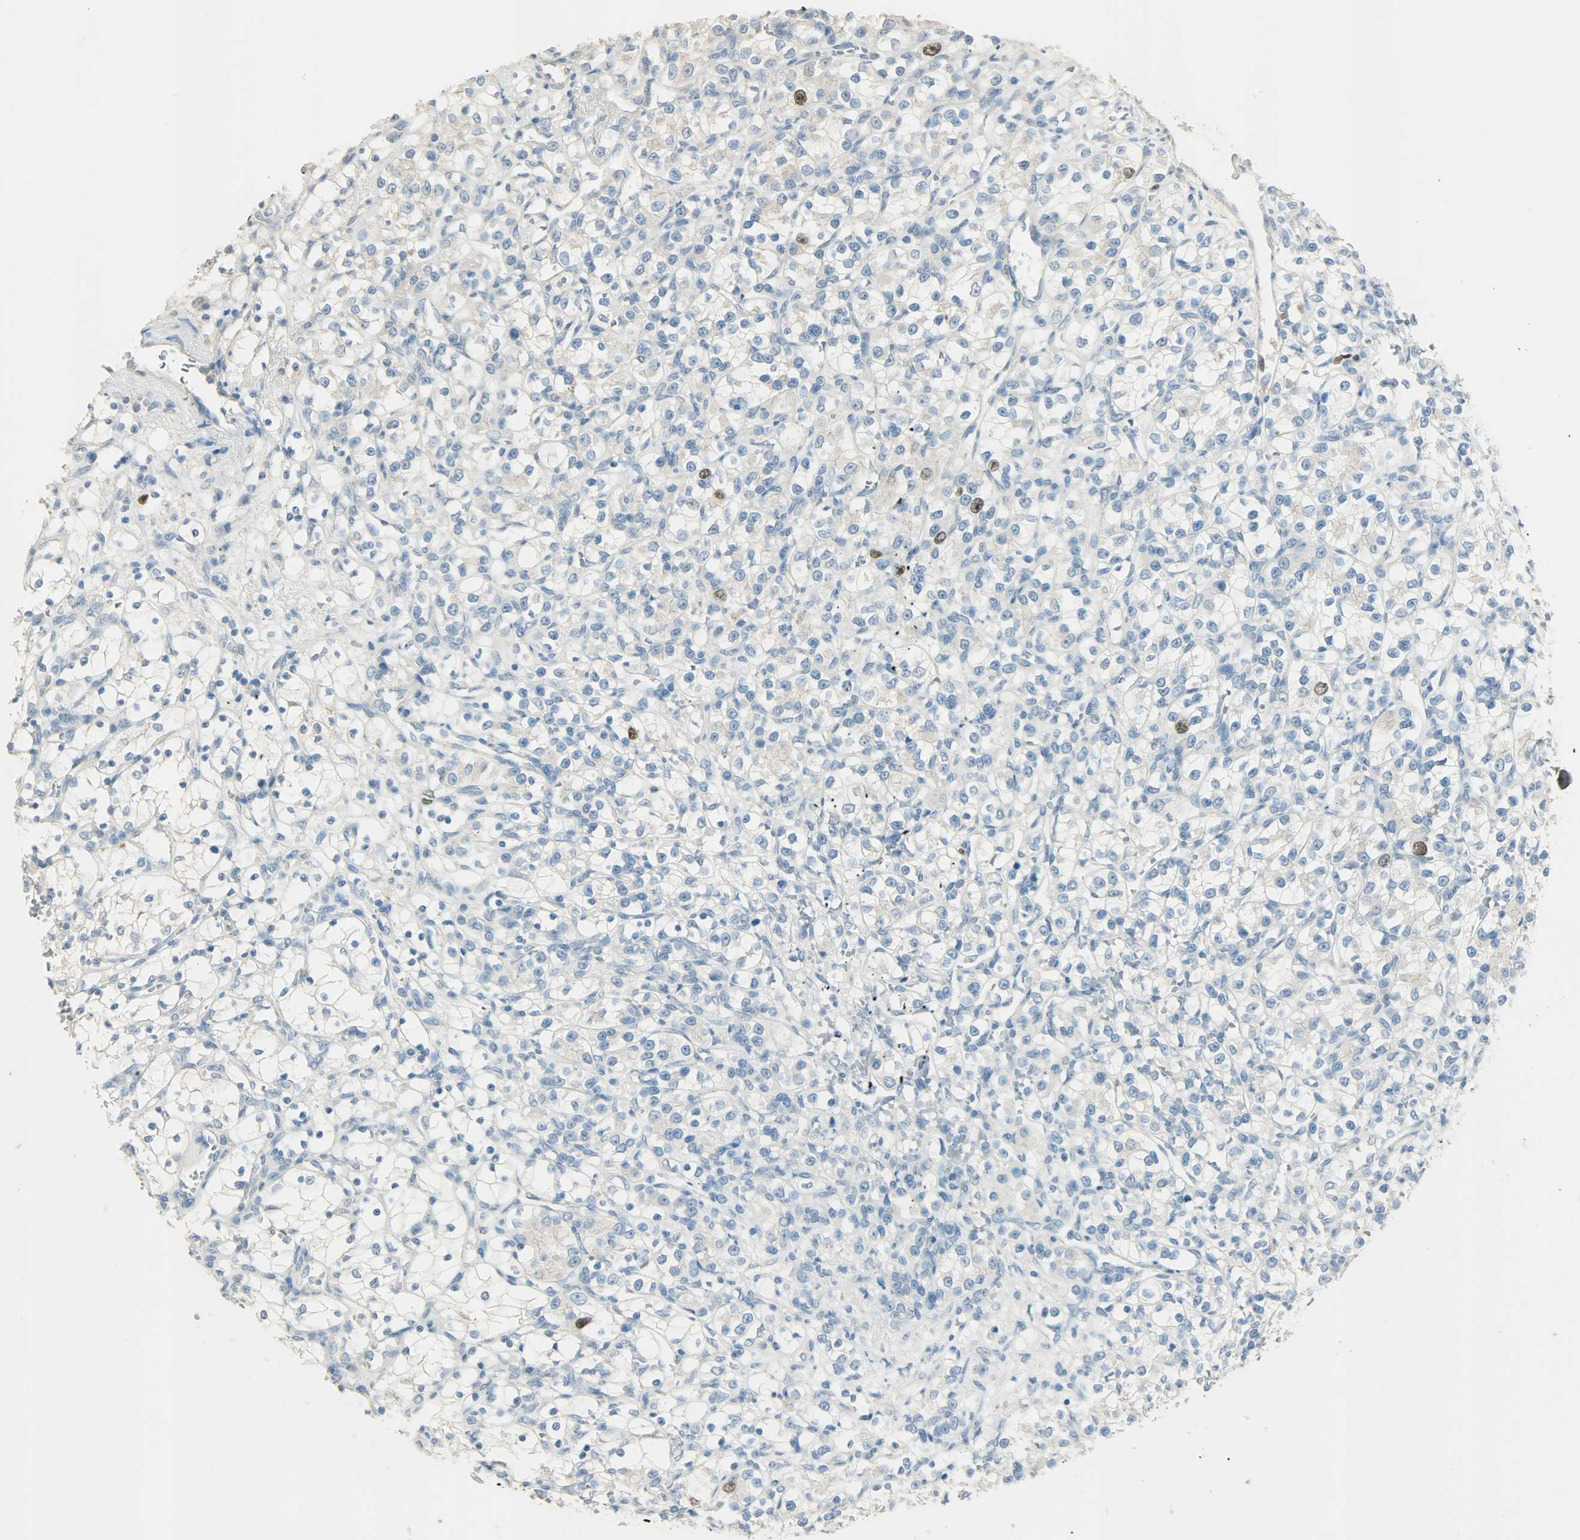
{"staining": {"intensity": "strong", "quantity": "<25%", "location": "cytoplasmic/membranous,nuclear"}, "tissue": "renal cancer", "cell_type": "Tumor cells", "image_type": "cancer", "snomed": [{"axis": "morphology", "description": "Adenocarcinoma, NOS"}, {"axis": "topography", "description": "Kidney"}], "caption": "An image of renal cancer (adenocarcinoma) stained for a protein exhibits strong cytoplasmic/membranous and nuclear brown staining in tumor cells. (Brightfield microscopy of DAB IHC at high magnification).", "gene": "TPX2", "patient": {"sex": "female", "age": 69}}